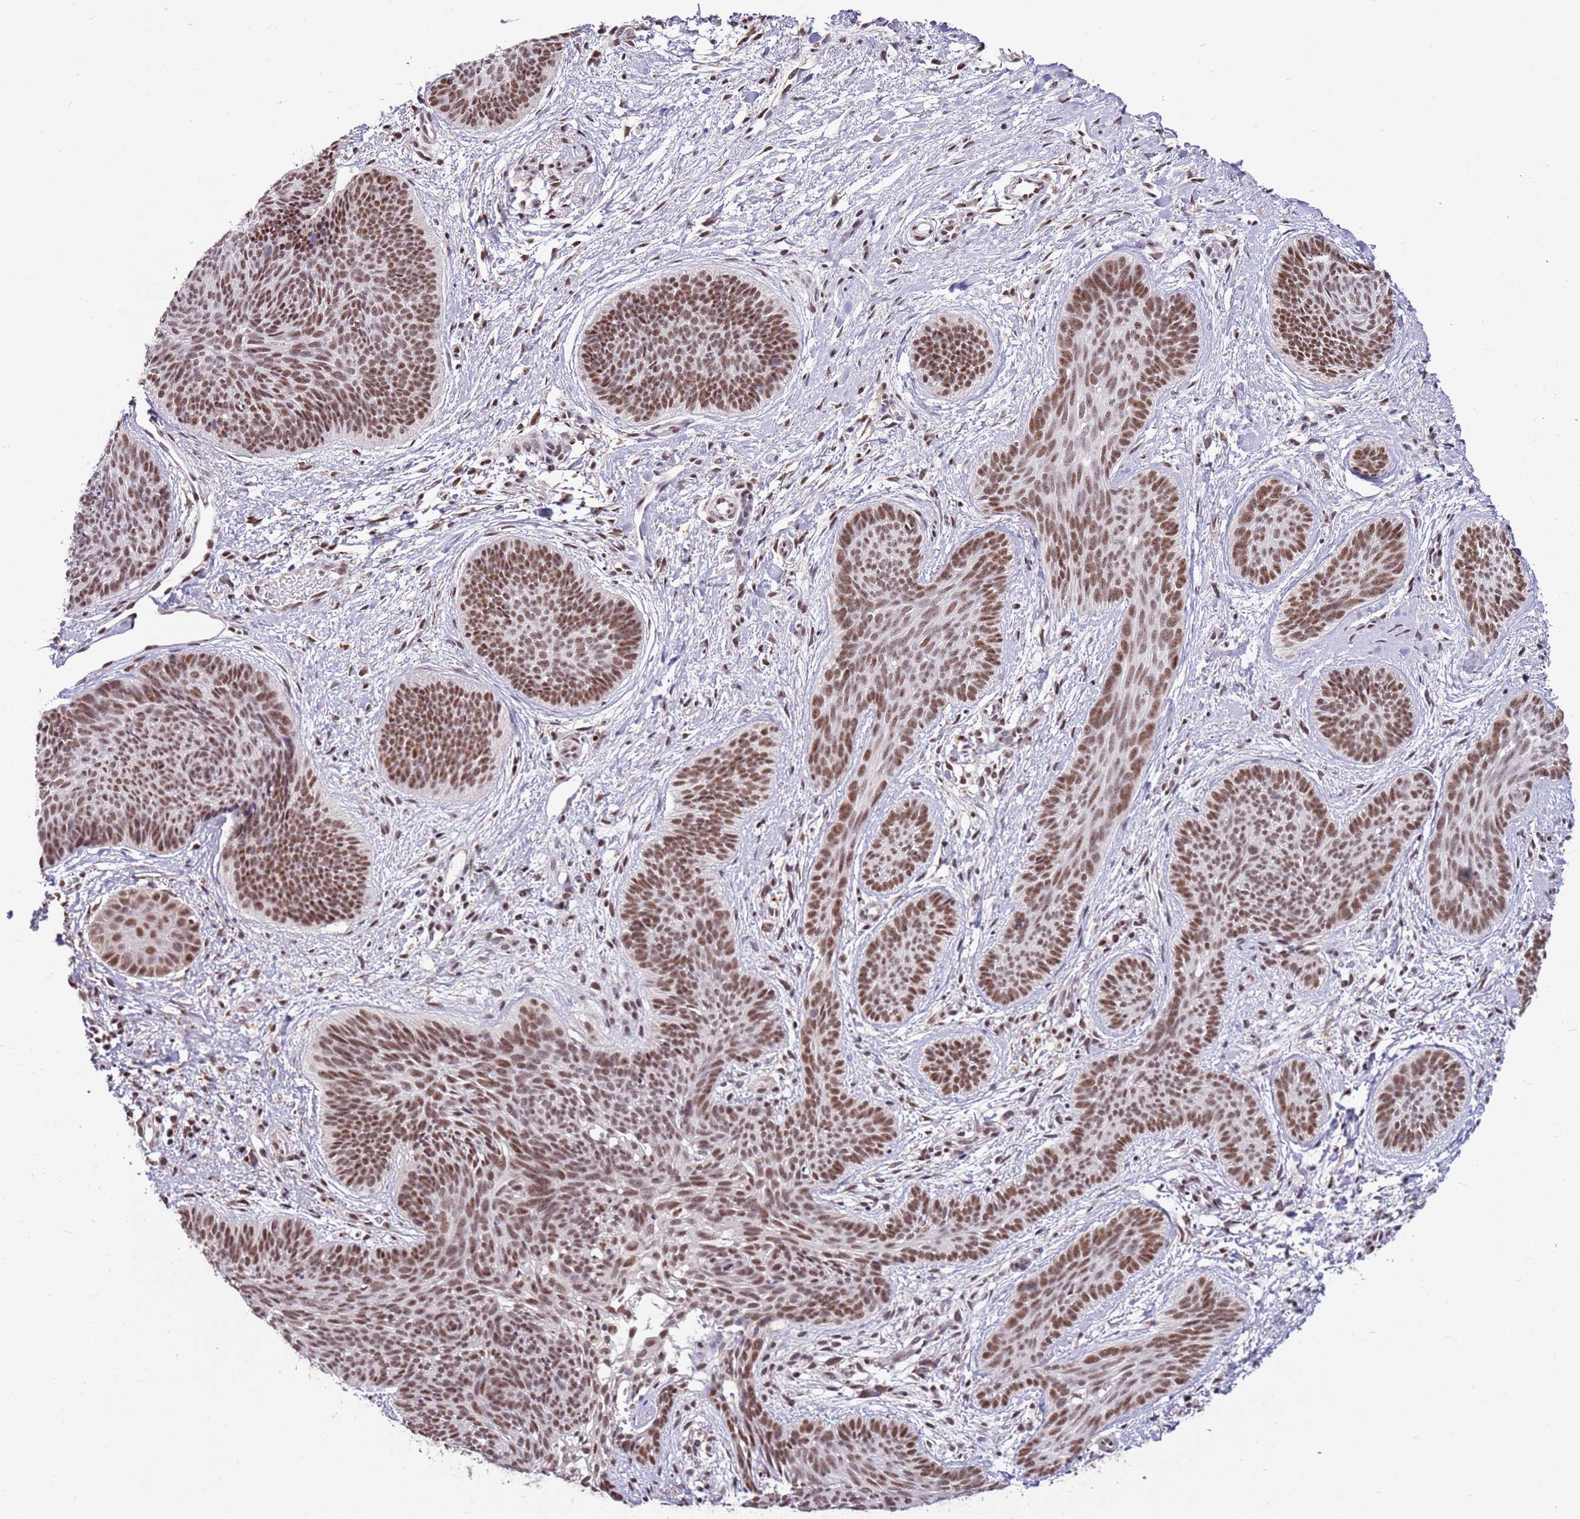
{"staining": {"intensity": "moderate", "quantity": ">75%", "location": "nuclear"}, "tissue": "skin cancer", "cell_type": "Tumor cells", "image_type": "cancer", "snomed": [{"axis": "morphology", "description": "Basal cell carcinoma"}, {"axis": "topography", "description": "Skin"}], "caption": "Basal cell carcinoma (skin) tissue demonstrates moderate nuclear positivity in approximately >75% of tumor cells, visualized by immunohistochemistry. The protein of interest is stained brown, and the nuclei are stained in blue (DAB IHC with brightfield microscopy, high magnification).", "gene": "AKAP8L", "patient": {"sex": "female", "age": 81}}